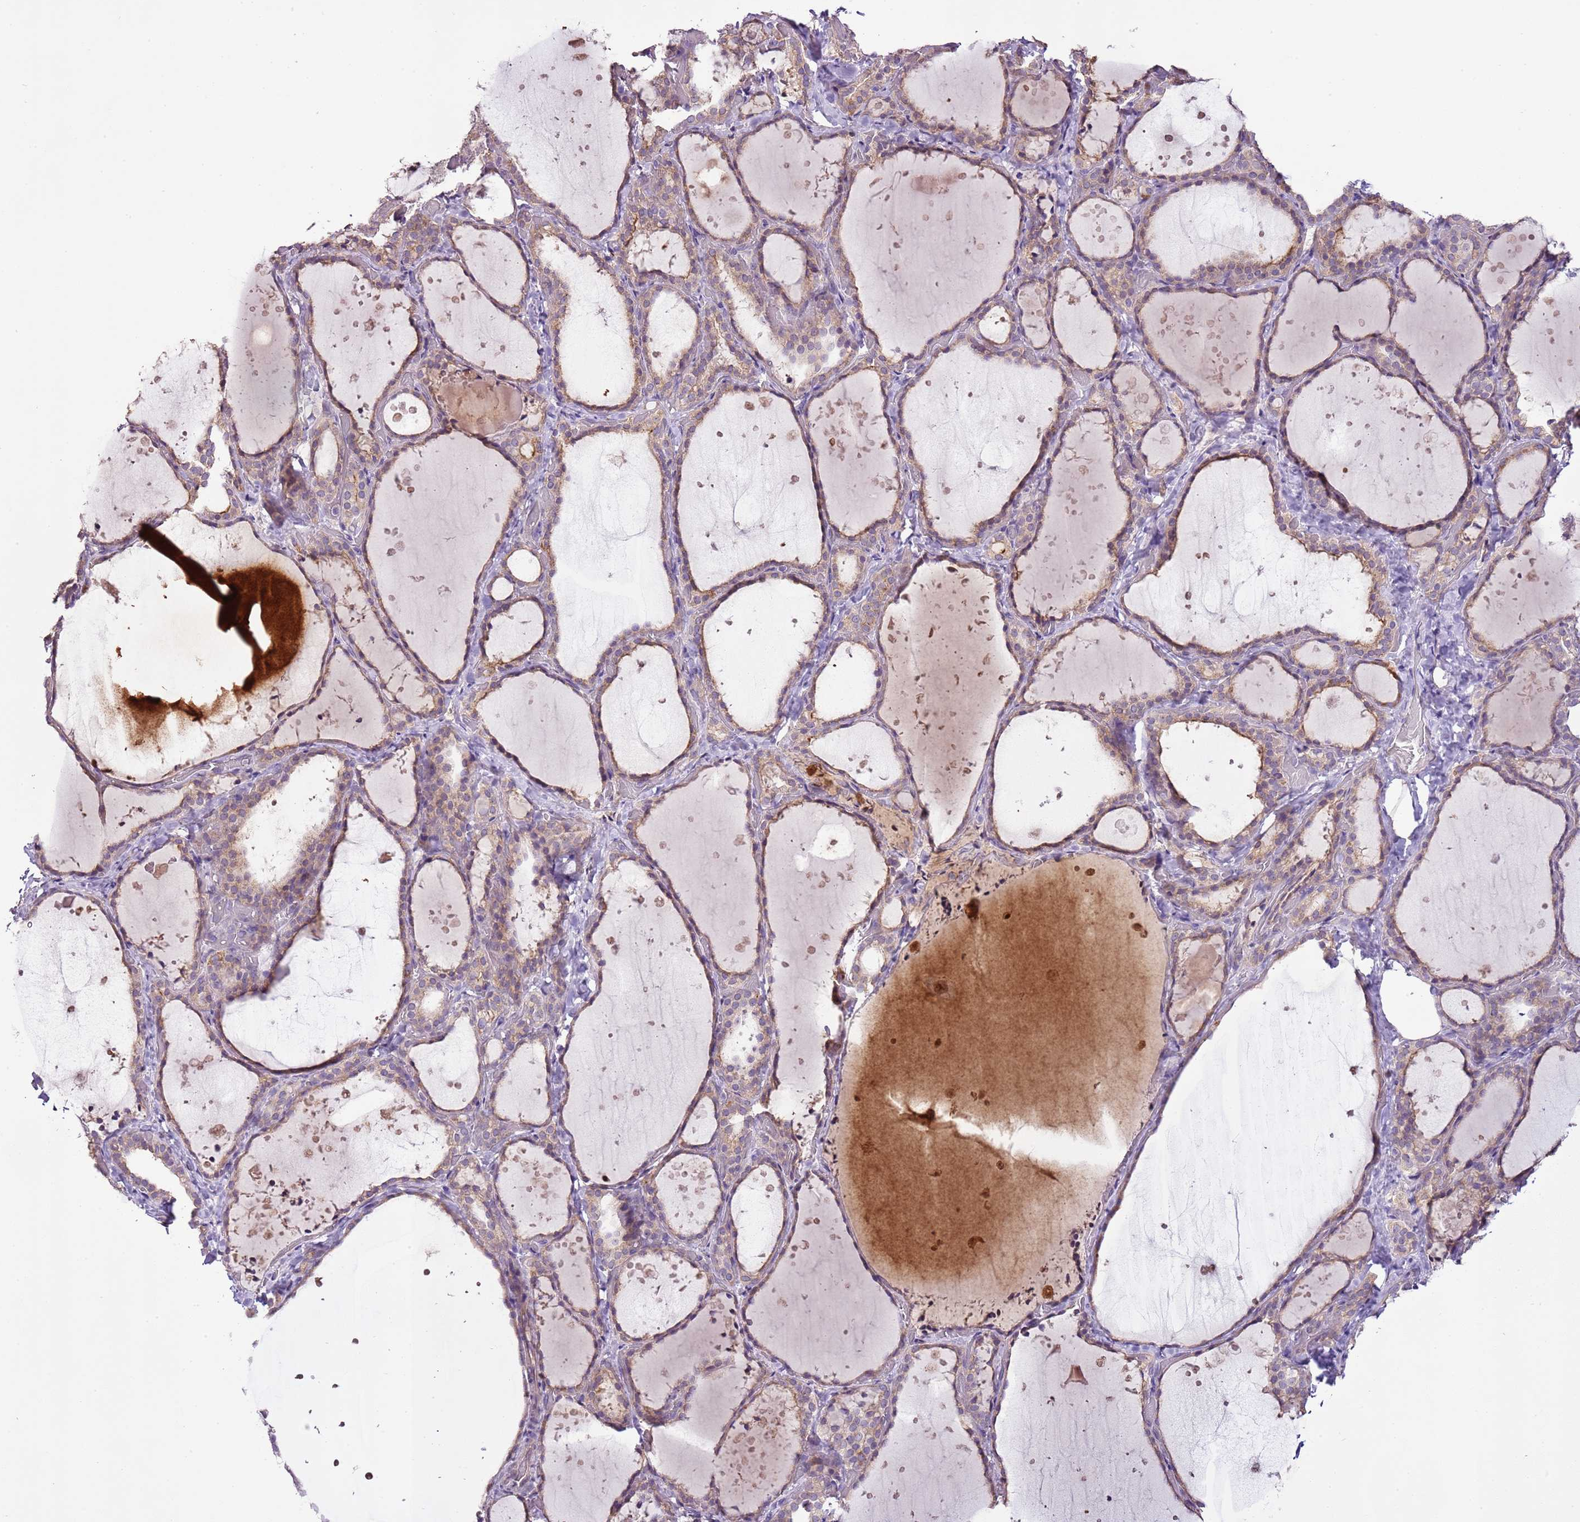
{"staining": {"intensity": "weak", "quantity": "25%-75%", "location": "cytoplasmic/membranous"}, "tissue": "thyroid gland", "cell_type": "Glandular cells", "image_type": "normal", "snomed": [{"axis": "morphology", "description": "Normal tissue, NOS"}, {"axis": "topography", "description": "Thyroid gland"}], "caption": "Protein staining by IHC demonstrates weak cytoplasmic/membranous expression in about 25%-75% of glandular cells in unremarkable thyroid gland.", "gene": "CMKLR1", "patient": {"sex": "female", "age": 44}}